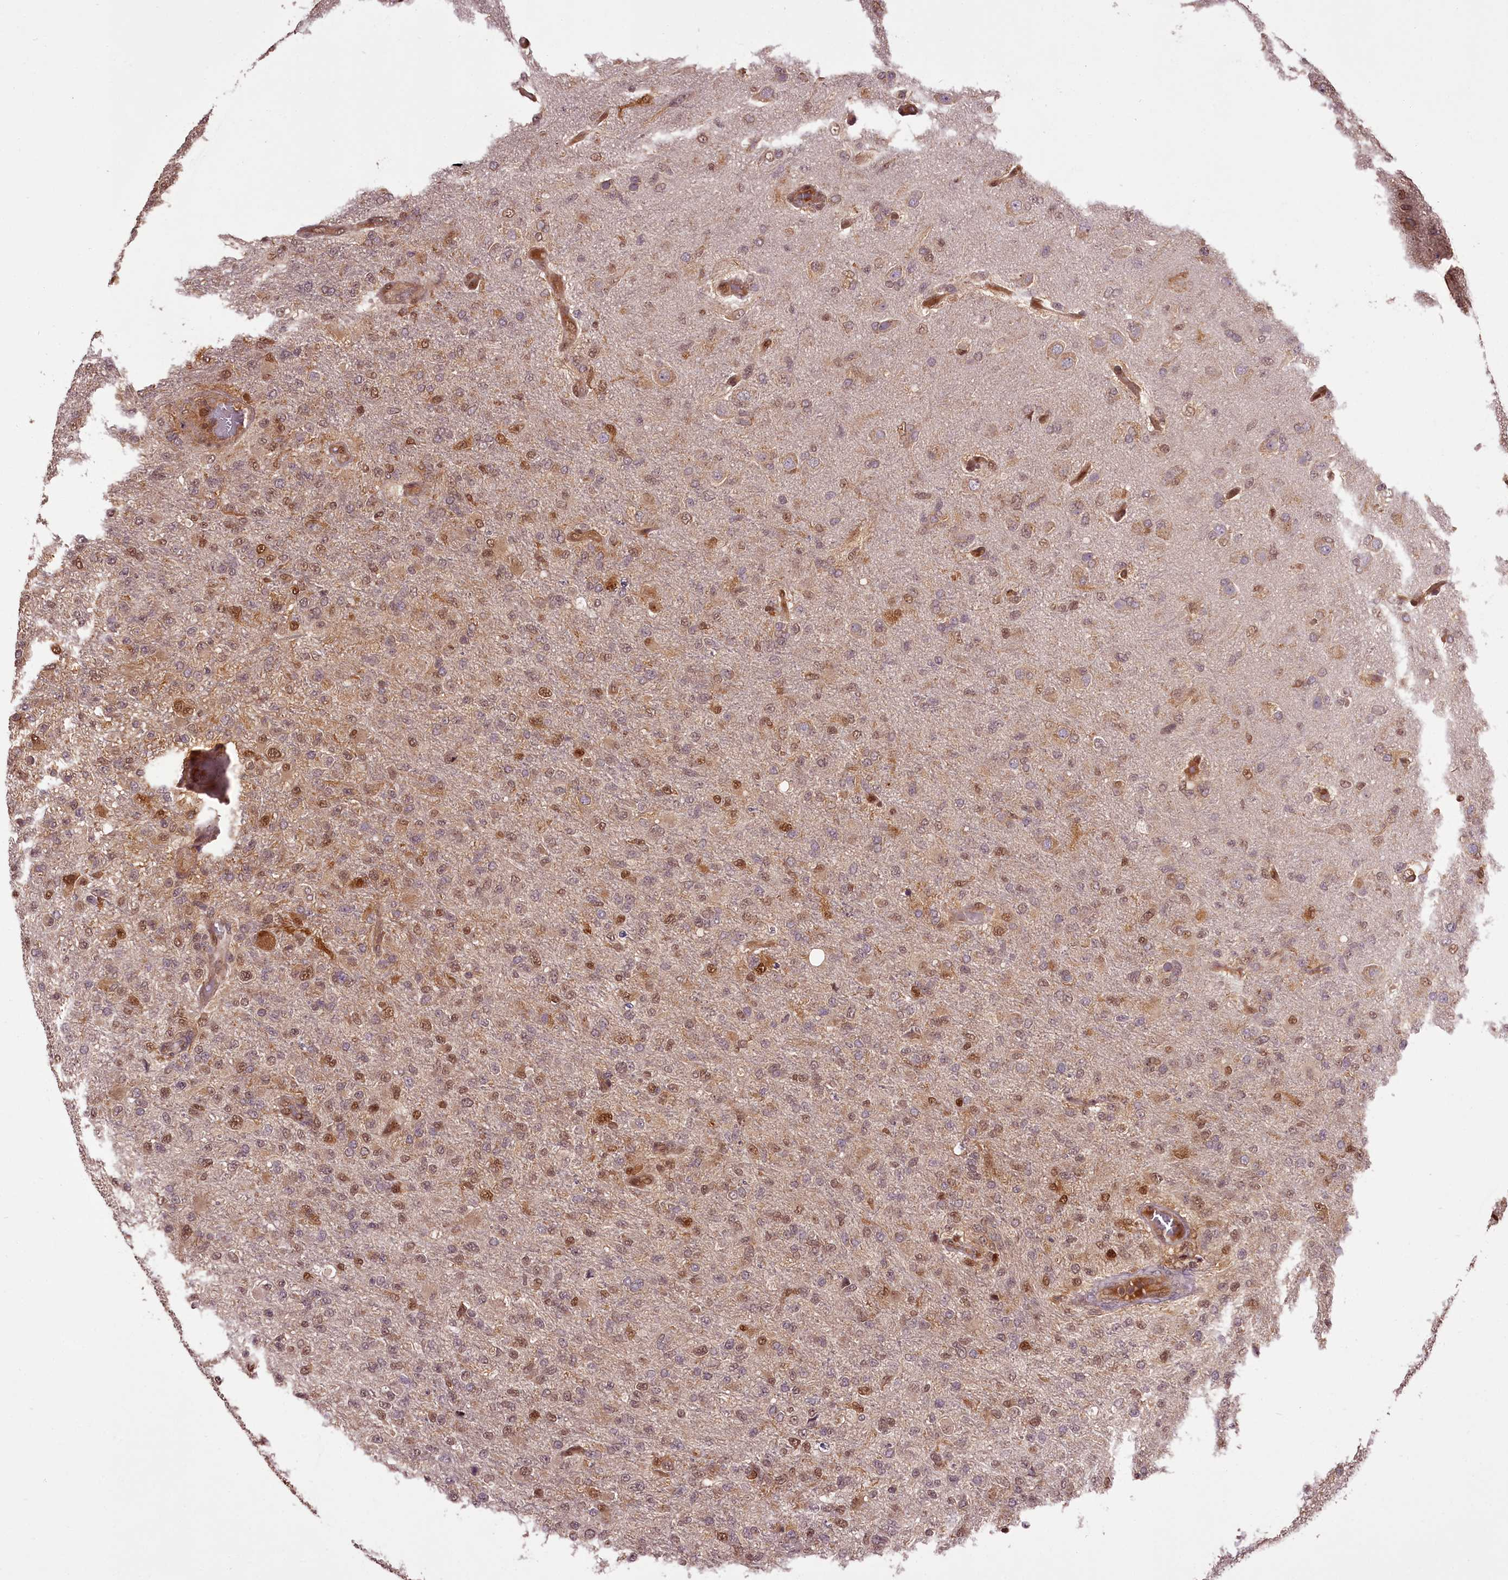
{"staining": {"intensity": "moderate", "quantity": "25%-75%", "location": "nuclear"}, "tissue": "glioma", "cell_type": "Tumor cells", "image_type": "cancer", "snomed": [{"axis": "morphology", "description": "Glioma, malignant, High grade"}, {"axis": "topography", "description": "Brain"}], "caption": "Malignant glioma (high-grade) stained with a brown dye displays moderate nuclear positive positivity in about 25%-75% of tumor cells.", "gene": "NPRL2", "patient": {"sex": "female", "age": 74}}